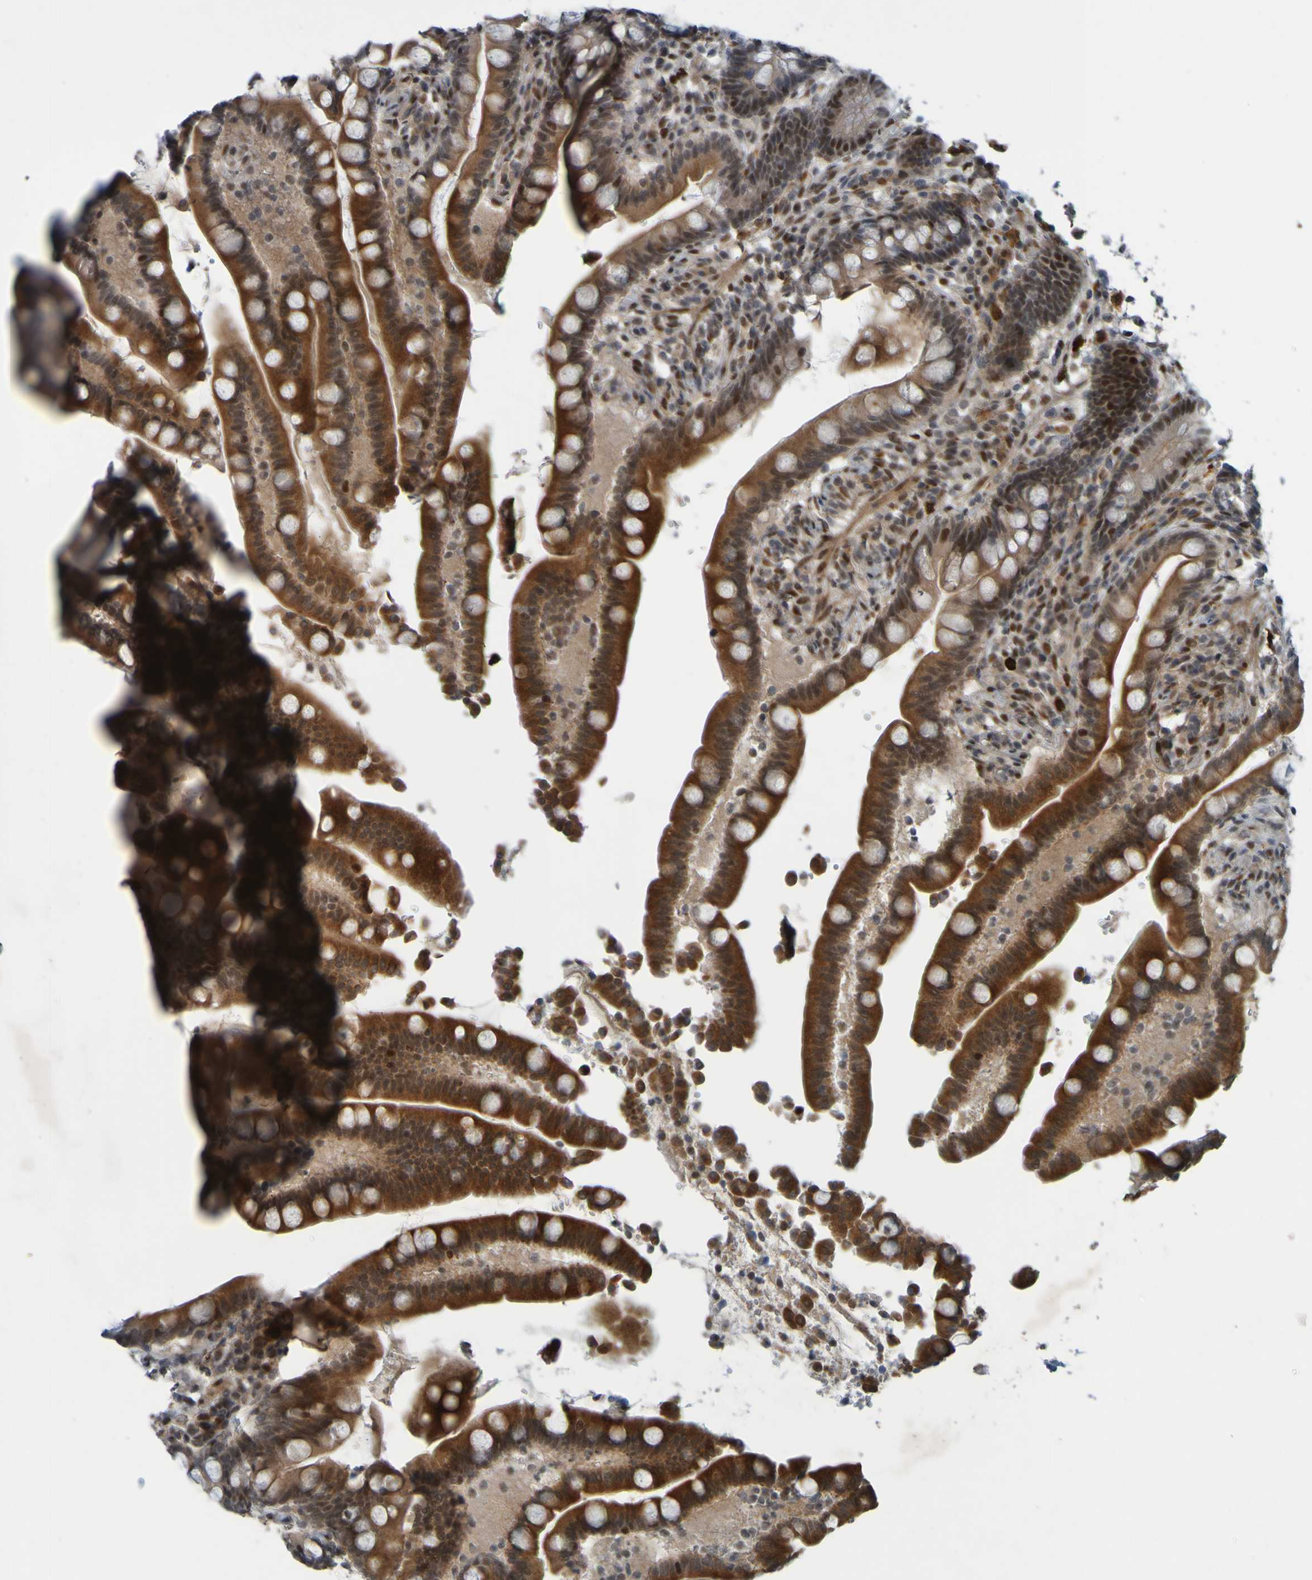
{"staining": {"intensity": "moderate", "quantity": ">75%", "location": "cytoplasmic/membranous,nuclear"}, "tissue": "colon", "cell_type": "Endothelial cells", "image_type": "normal", "snomed": [{"axis": "morphology", "description": "Normal tissue, NOS"}, {"axis": "topography", "description": "Colon"}], "caption": "Protein expression analysis of normal colon exhibits moderate cytoplasmic/membranous,nuclear positivity in about >75% of endothelial cells.", "gene": "MCPH1", "patient": {"sex": "male", "age": 73}}